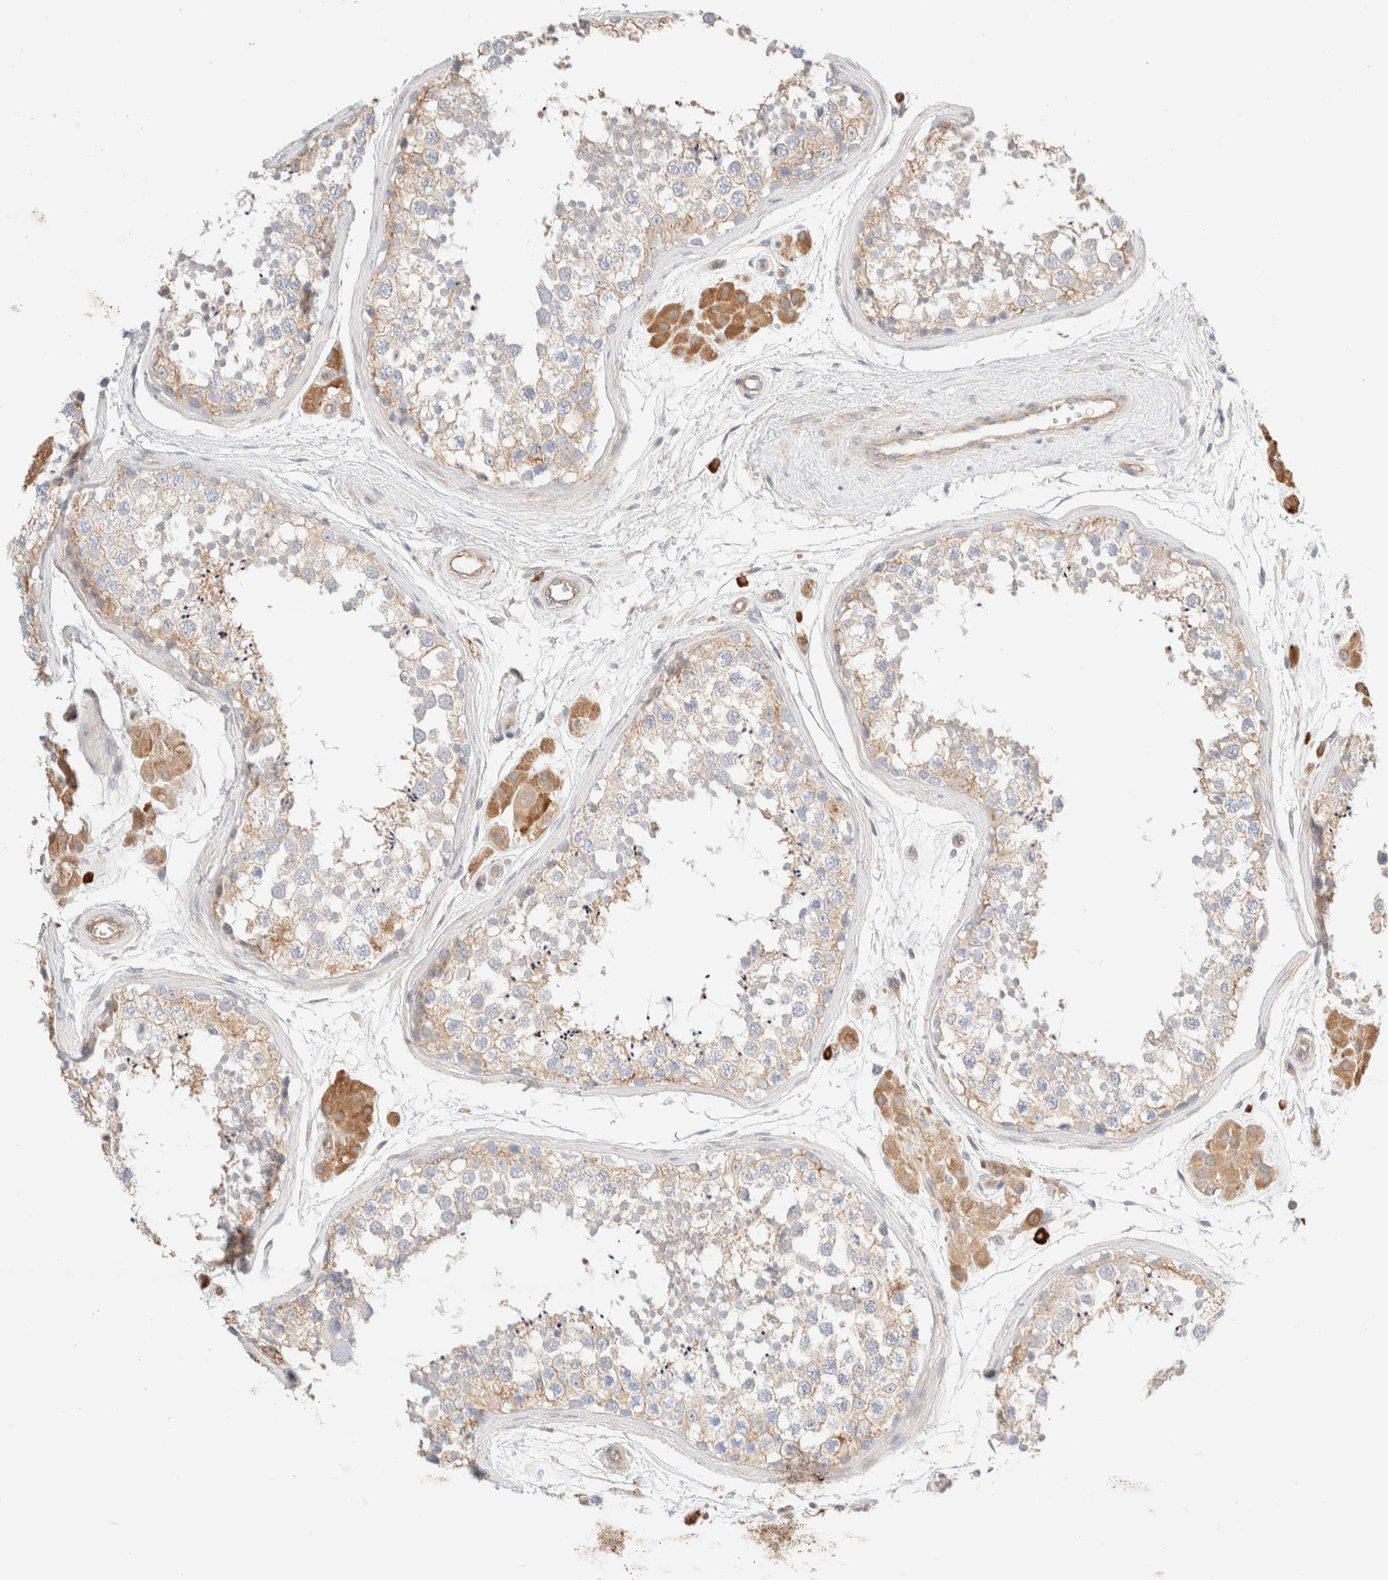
{"staining": {"intensity": "moderate", "quantity": "<25%", "location": "cytoplasmic/membranous"}, "tissue": "testis", "cell_type": "Cells in seminiferous ducts", "image_type": "normal", "snomed": [{"axis": "morphology", "description": "Normal tissue, NOS"}, {"axis": "topography", "description": "Testis"}], "caption": "High-power microscopy captured an immunohistochemistry image of benign testis, revealing moderate cytoplasmic/membranous expression in approximately <25% of cells in seminiferous ducts.", "gene": "NIBAN2", "patient": {"sex": "male", "age": 56}}